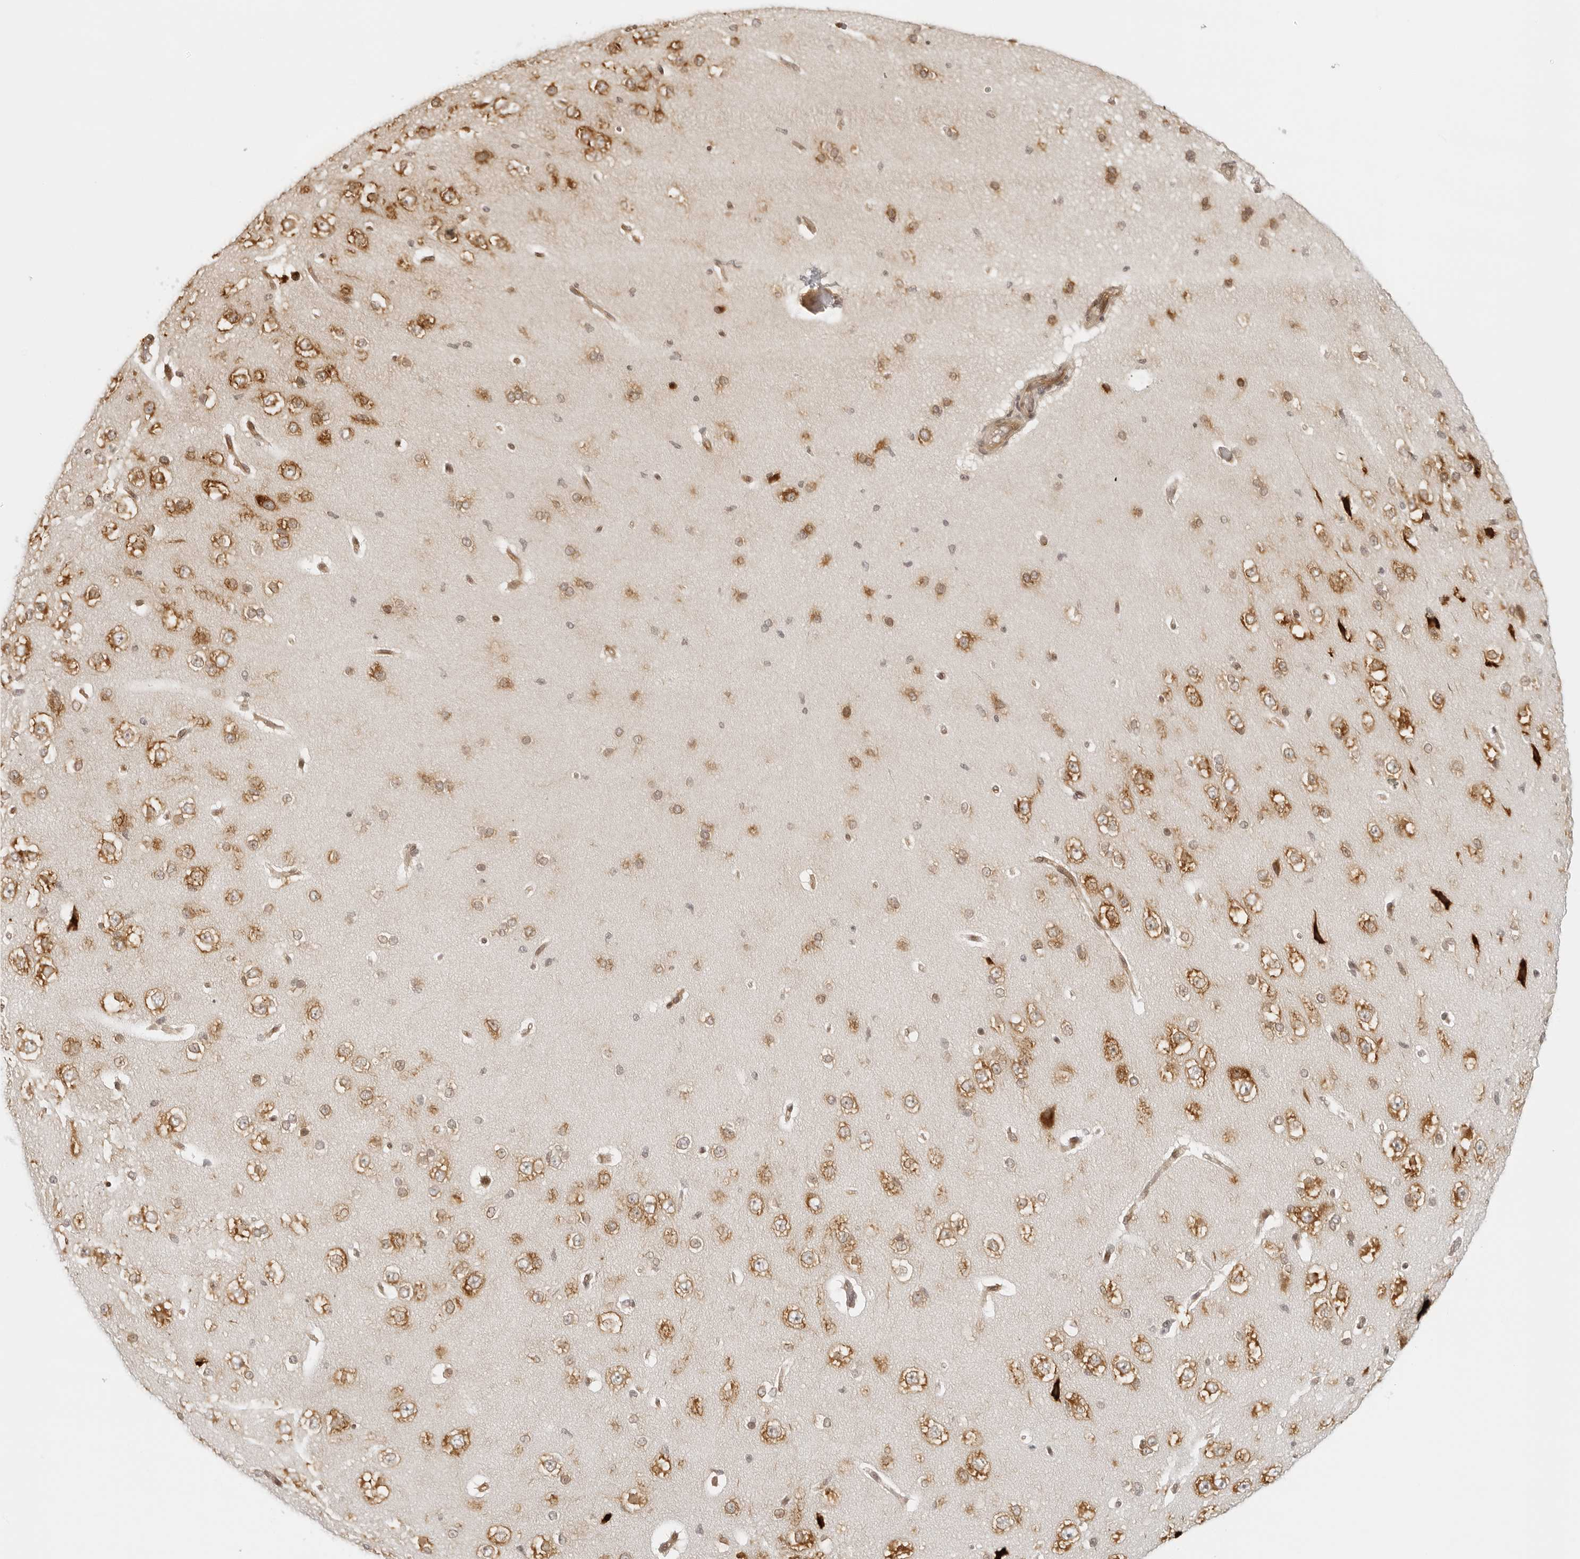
{"staining": {"intensity": "weak", "quantity": ">75%", "location": "cytoplasmic/membranous"}, "tissue": "cerebral cortex", "cell_type": "Endothelial cells", "image_type": "normal", "snomed": [{"axis": "morphology", "description": "Normal tissue, NOS"}, {"axis": "morphology", "description": "Developmental malformation"}, {"axis": "topography", "description": "Cerebral cortex"}], "caption": "Immunohistochemistry histopathology image of normal cerebral cortex: cerebral cortex stained using immunohistochemistry reveals low levels of weak protein expression localized specifically in the cytoplasmic/membranous of endothelial cells, appearing as a cytoplasmic/membranous brown color.", "gene": "EIF4G1", "patient": {"sex": "female", "age": 30}}